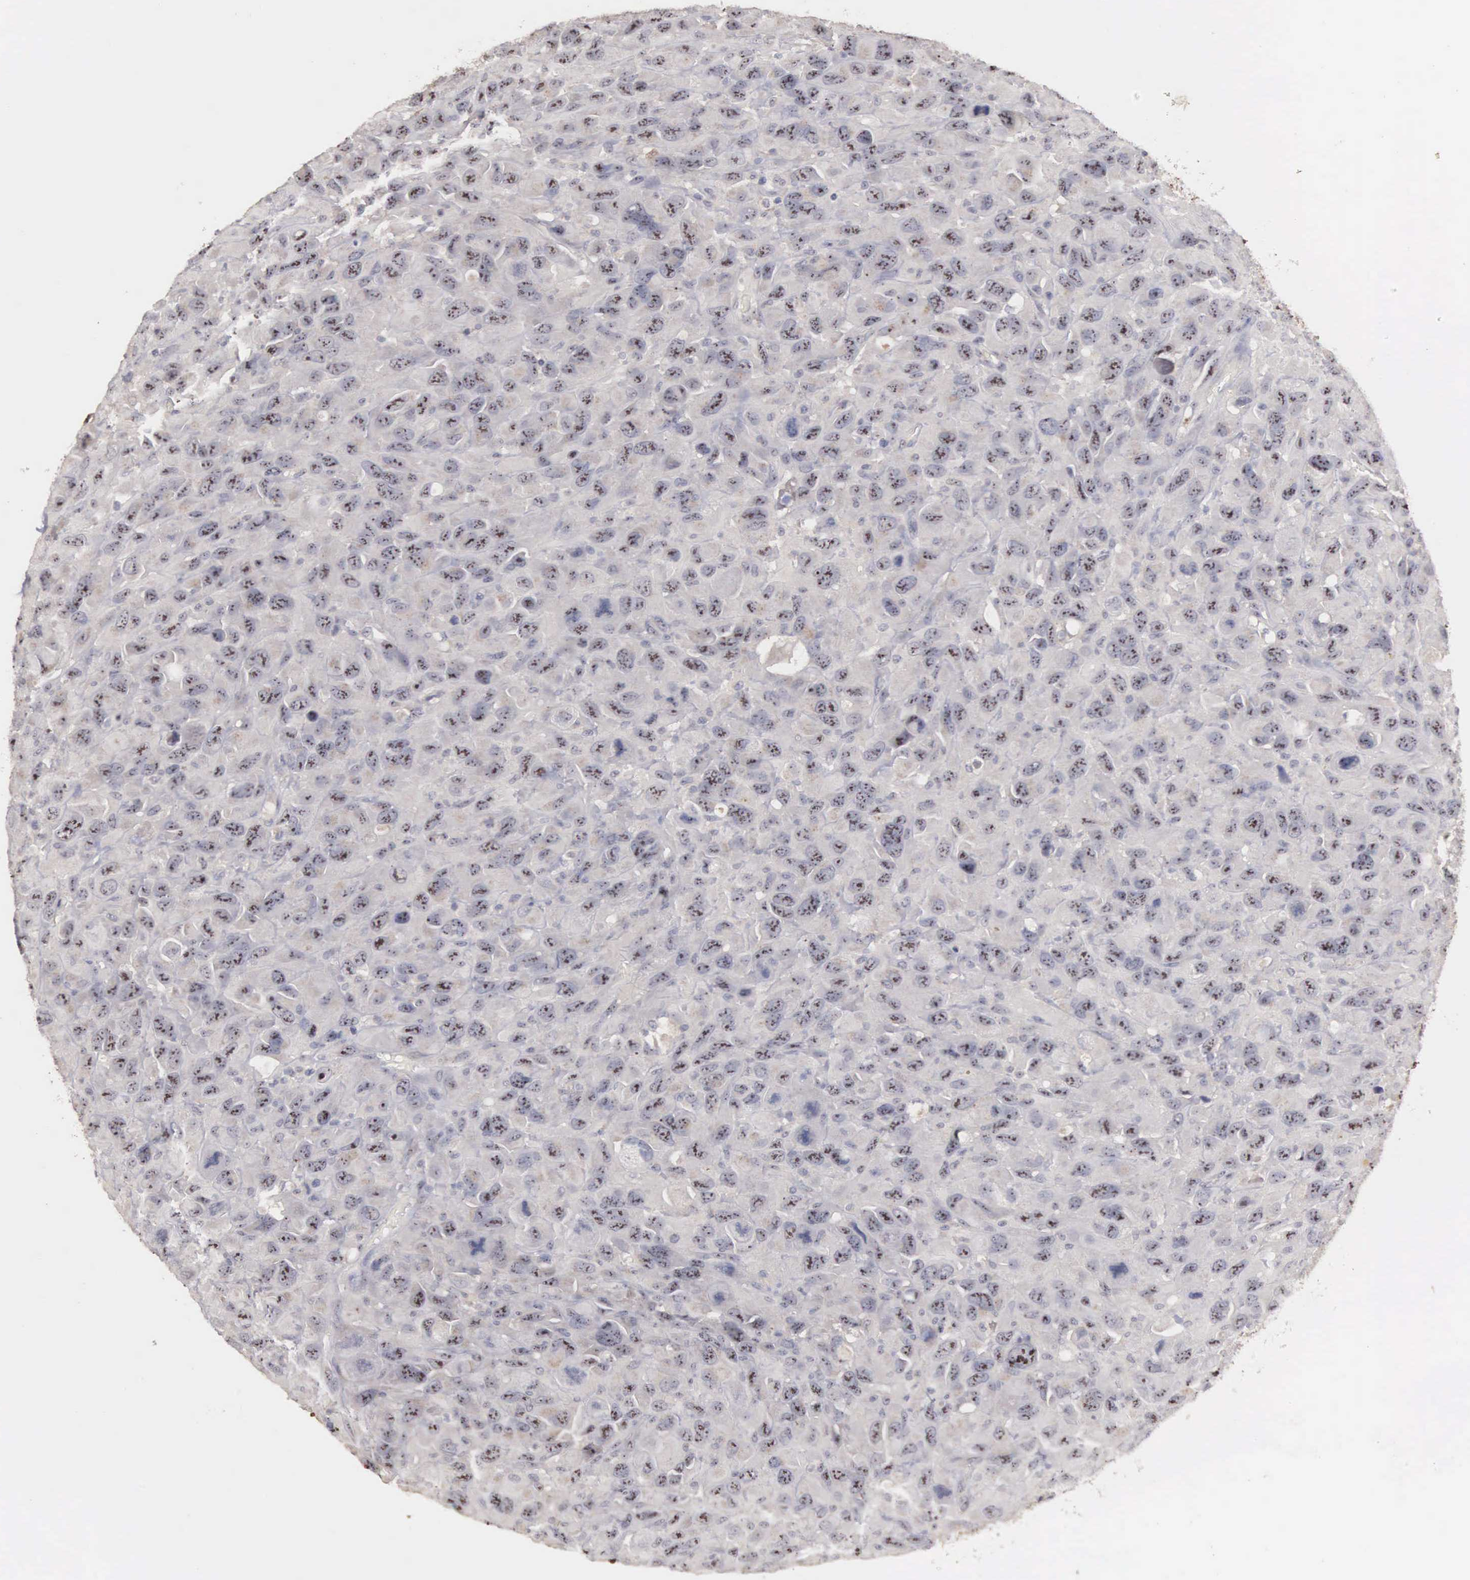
{"staining": {"intensity": "weak", "quantity": "25%-75%", "location": "cytoplasmic/membranous,nuclear"}, "tissue": "renal cancer", "cell_type": "Tumor cells", "image_type": "cancer", "snomed": [{"axis": "morphology", "description": "Adenocarcinoma, NOS"}, {"axis": "topography", "description": "Kidney"}], "caption": "IHC histopathology image of human renal adenocarcinoma stained for a protein (brown), which demonstrates low levels of weak cytoplasmic/membranous and nuclear staining in approximately 25%-75% of tumor cells.", "gene": "AMN", "patient": {"sex": "male", "age": 79}}